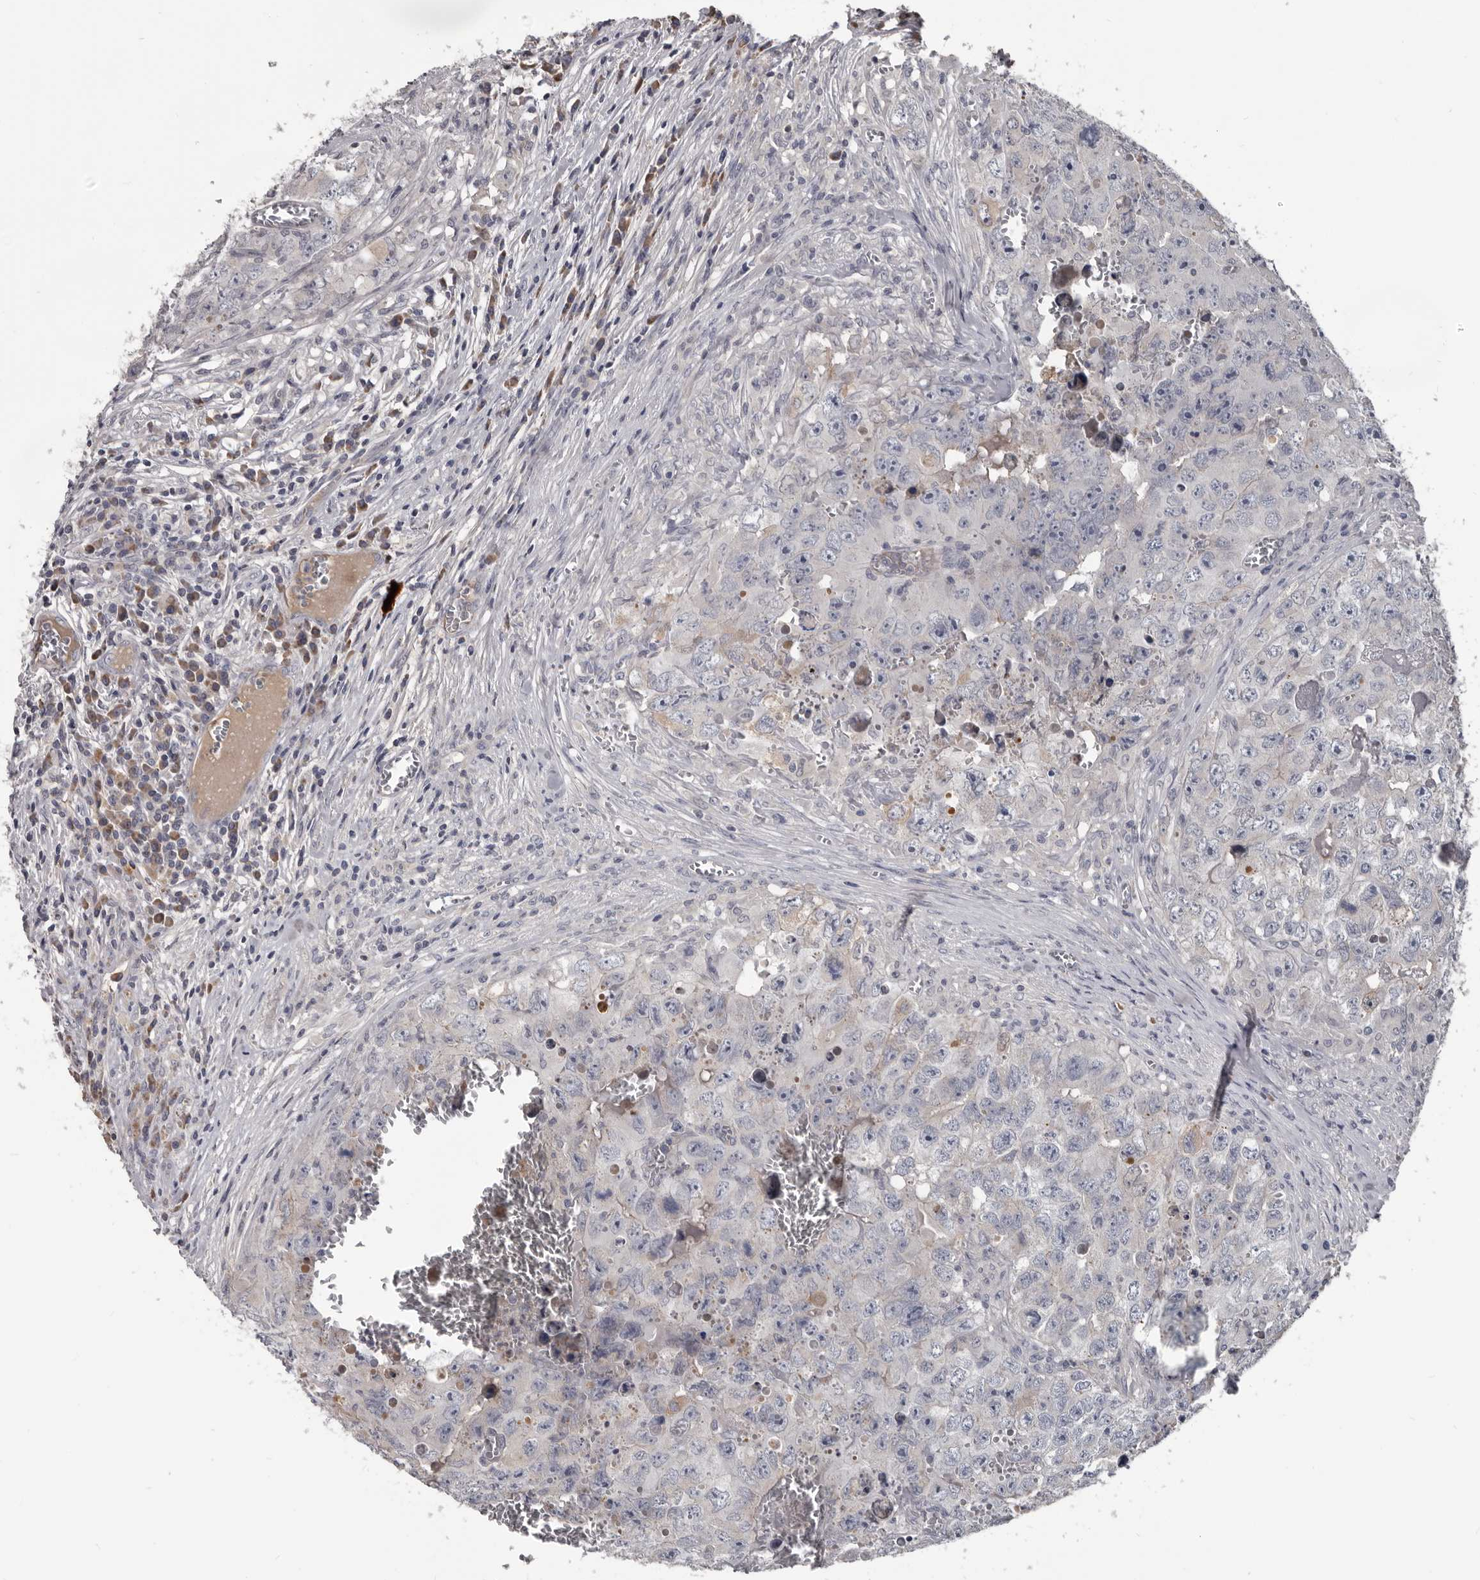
{"staining": {"intensity": "negative", "quantity": "none", "location": "none"}, "tissue": "testis cancer", "cell_type": "Tumor cells", "image_type": "cancer", "snomed": [{"axis": "morphology", "description": "Seminoma, NOS"}, {"axis": "morphology", "description": "Carcinoma, Embryonal, NOS"}, {"axis": "topography", "description": "Testis"}], "caption": "There is no significant staining in tumor cells of testis cancer.", "gene": "ALDH5A1", "patient": {"sex": "male", "age": 43}}